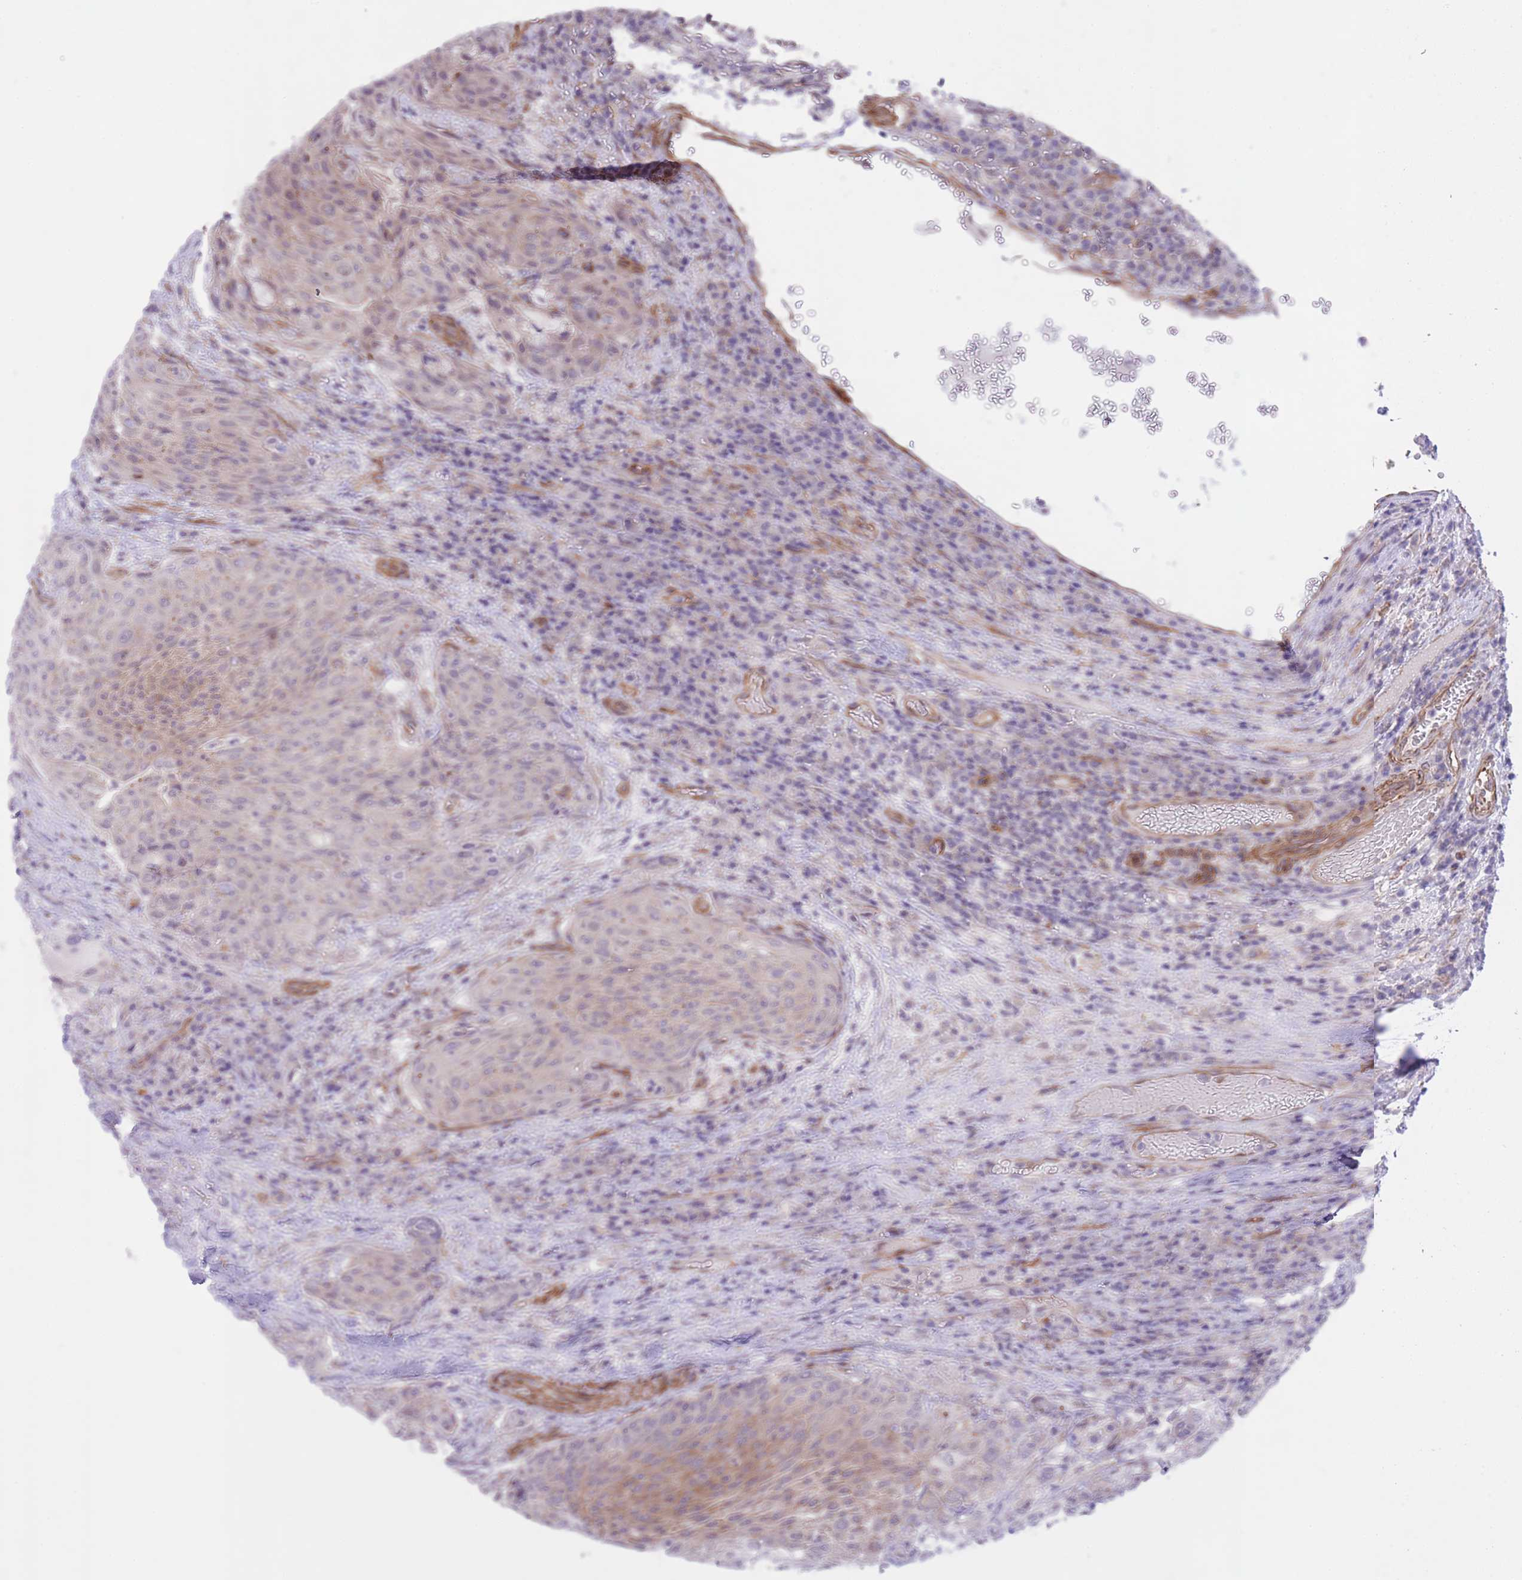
{"staining": {"intensity": "moderate", "quantity": "25%-75%", "location": "cytoplasmic/membranous"}, "tissue": "urothelial cancer", "cell_type": "Tumor cells", "image_type": "cancer", "snomed": [{"axis": "morphology", "description": "Urothelial carcinoma, High grade"}, {"axis": "topography", "description": "Urinary bladder"}], "caption": "Immunohistochemical staining of human urothelial cancer exhibits moderate cytoplasmic/membranous protein positivity in about 25%-75% of tumor cells.", "gene": "QTRT1", "patient": {"sex": "female", "age": 63}}